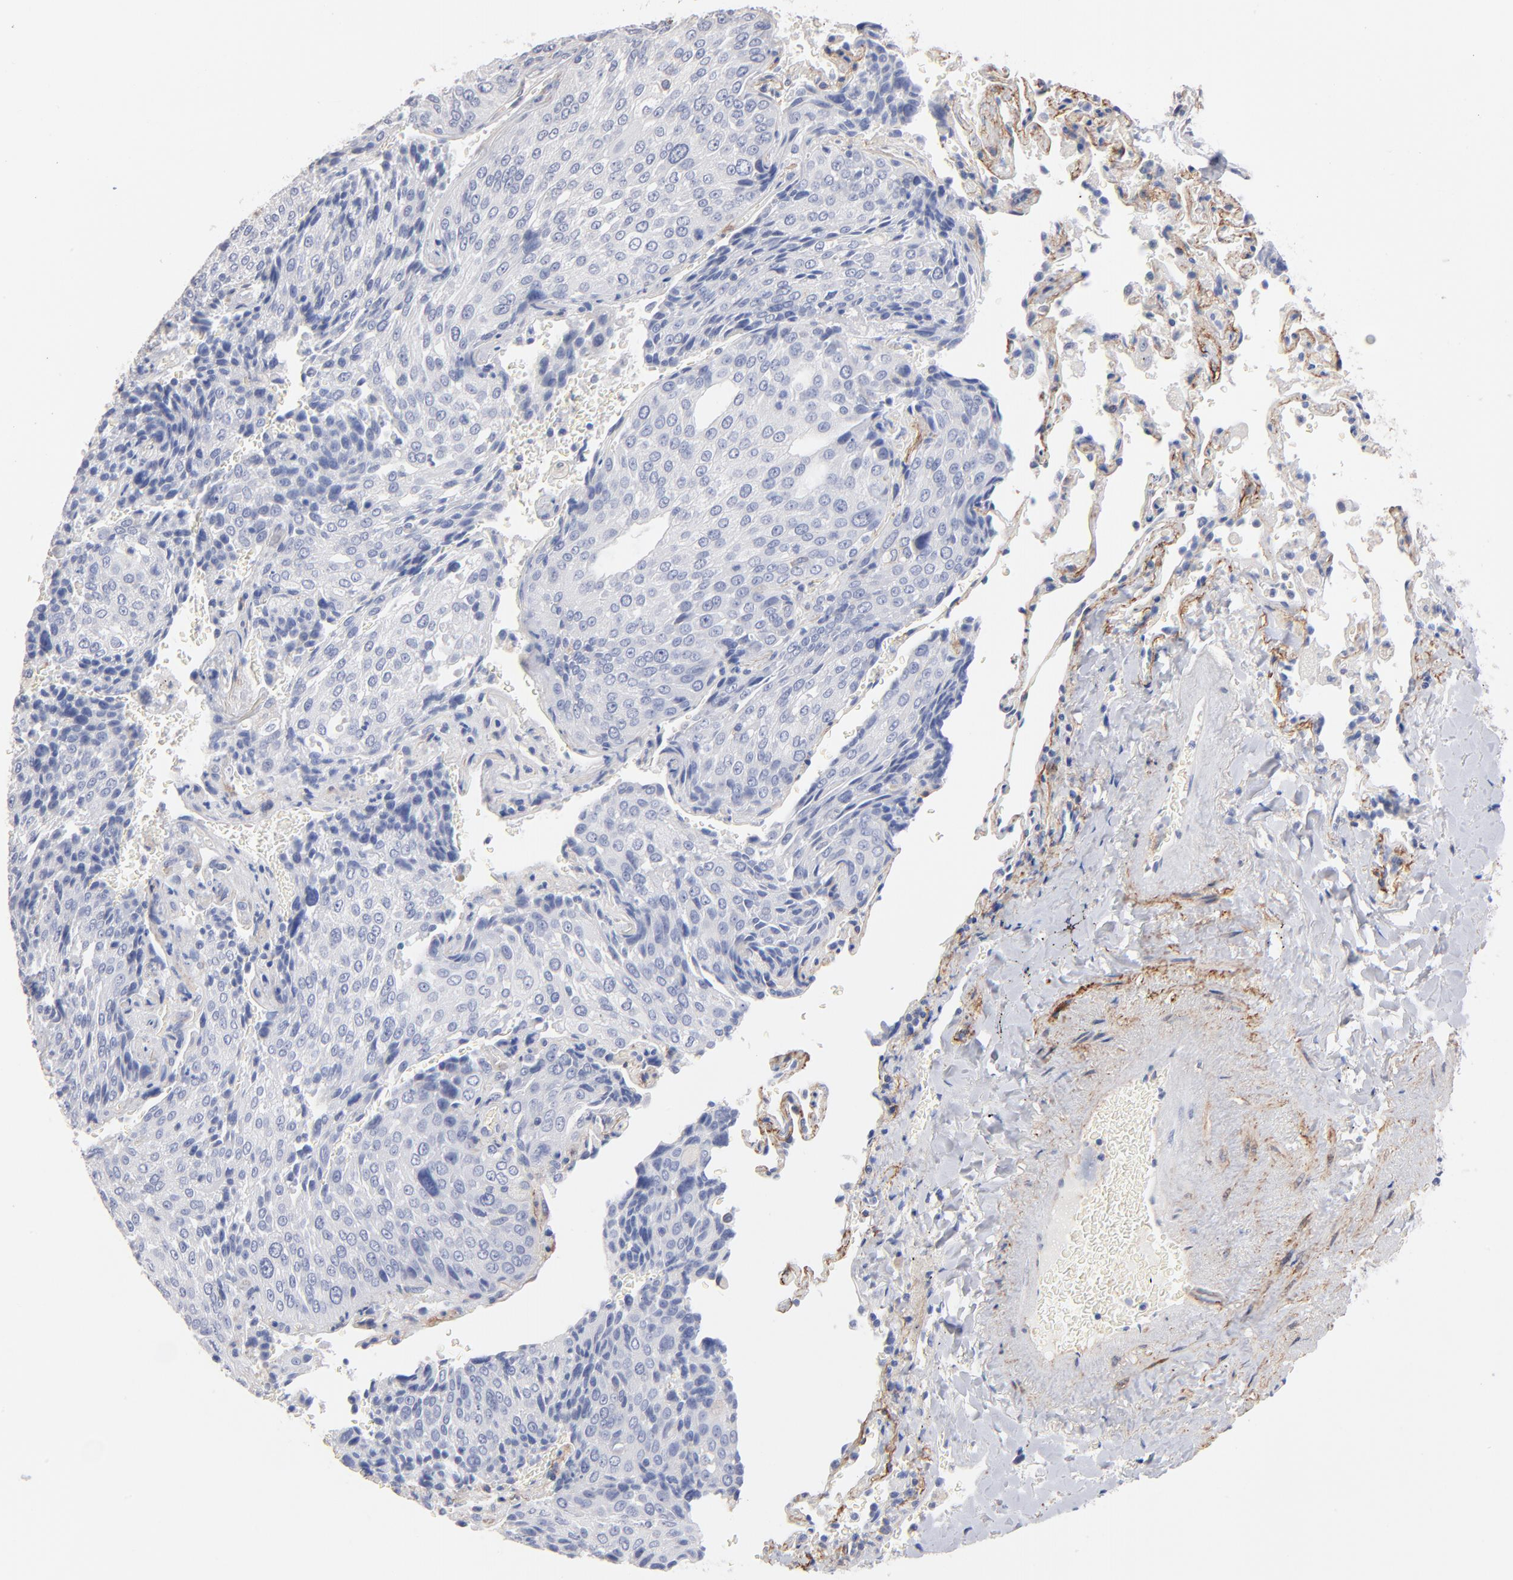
{"staining": {"intensity": "negative", "quantity": "none", "location": "none"}, "tissue": "lung cancer", "cell_type": "Tumor cells", "image_type": "cancer", "snomed": [{"axis": "morphology", "description": "Squamous cell carcinoma, NOS"}, {"axis": "topography", "description": "Lung"}], "caption": "DAB immunohistochemical staining of lung cancer displays no significant expression in tumor cells.", "gene": "ITGA8", "patient": {"sex": "male", "age": 54}}